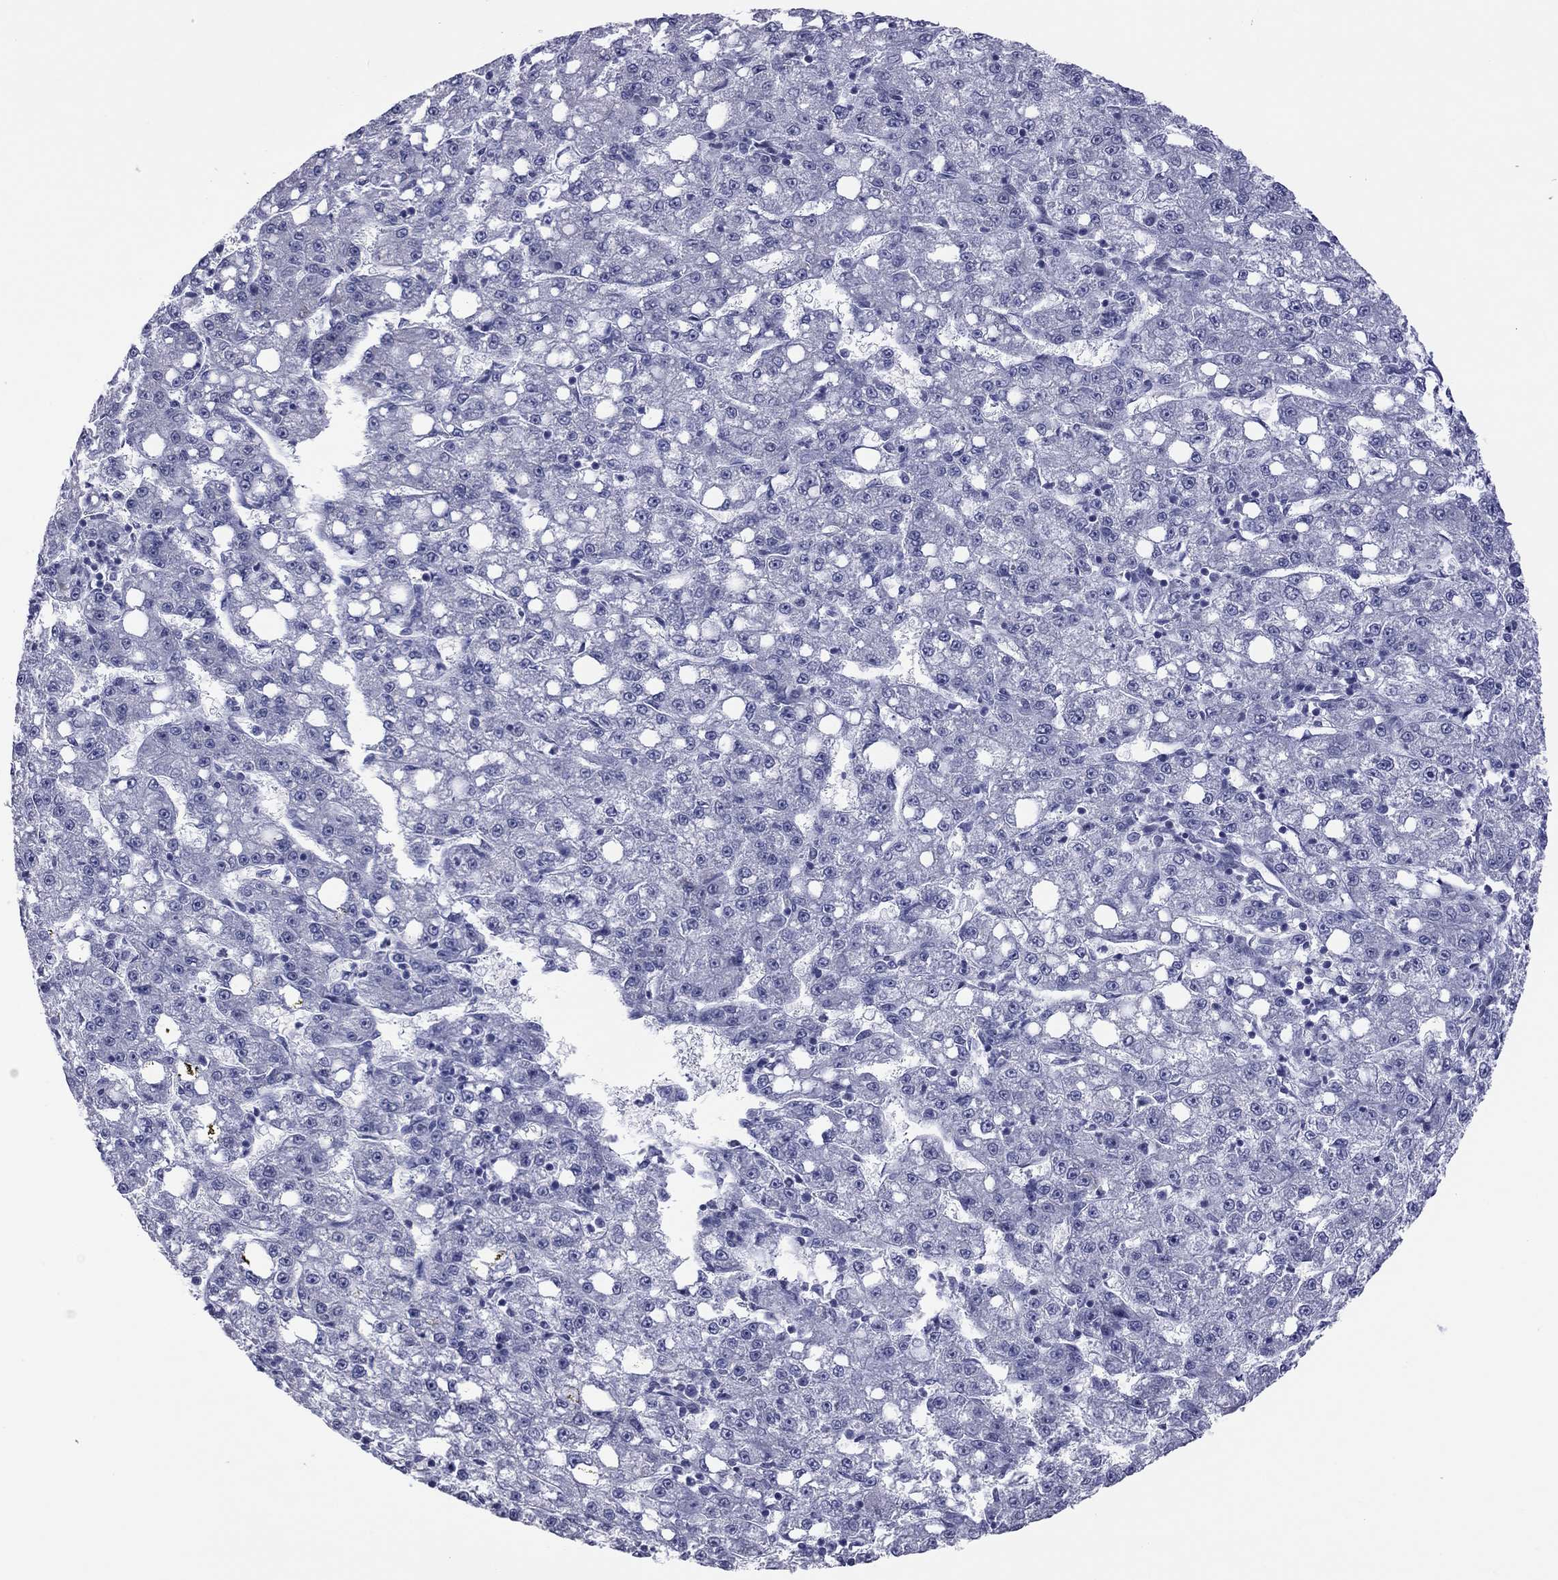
{"staining": {"intensity": "negative", "quantity": "none", "location": "none"}, "tissue": "liver cancer", "cell_type": "Tumor cells", "image_type": "cancer", "snomed": [{"axis": "morphology", "description": "Carcinoma, Hepatocellular, NOS"}, {"axis": "topography", "description": "Liver"}], "caption": "Immunohistochemistry histopathology image of liver hepatocellular carcinoma stained for a protein (brown), which shows no expression in tumor cells.", "gene": "POU5F2", "patient": {"sex": "female", "age": 65}}